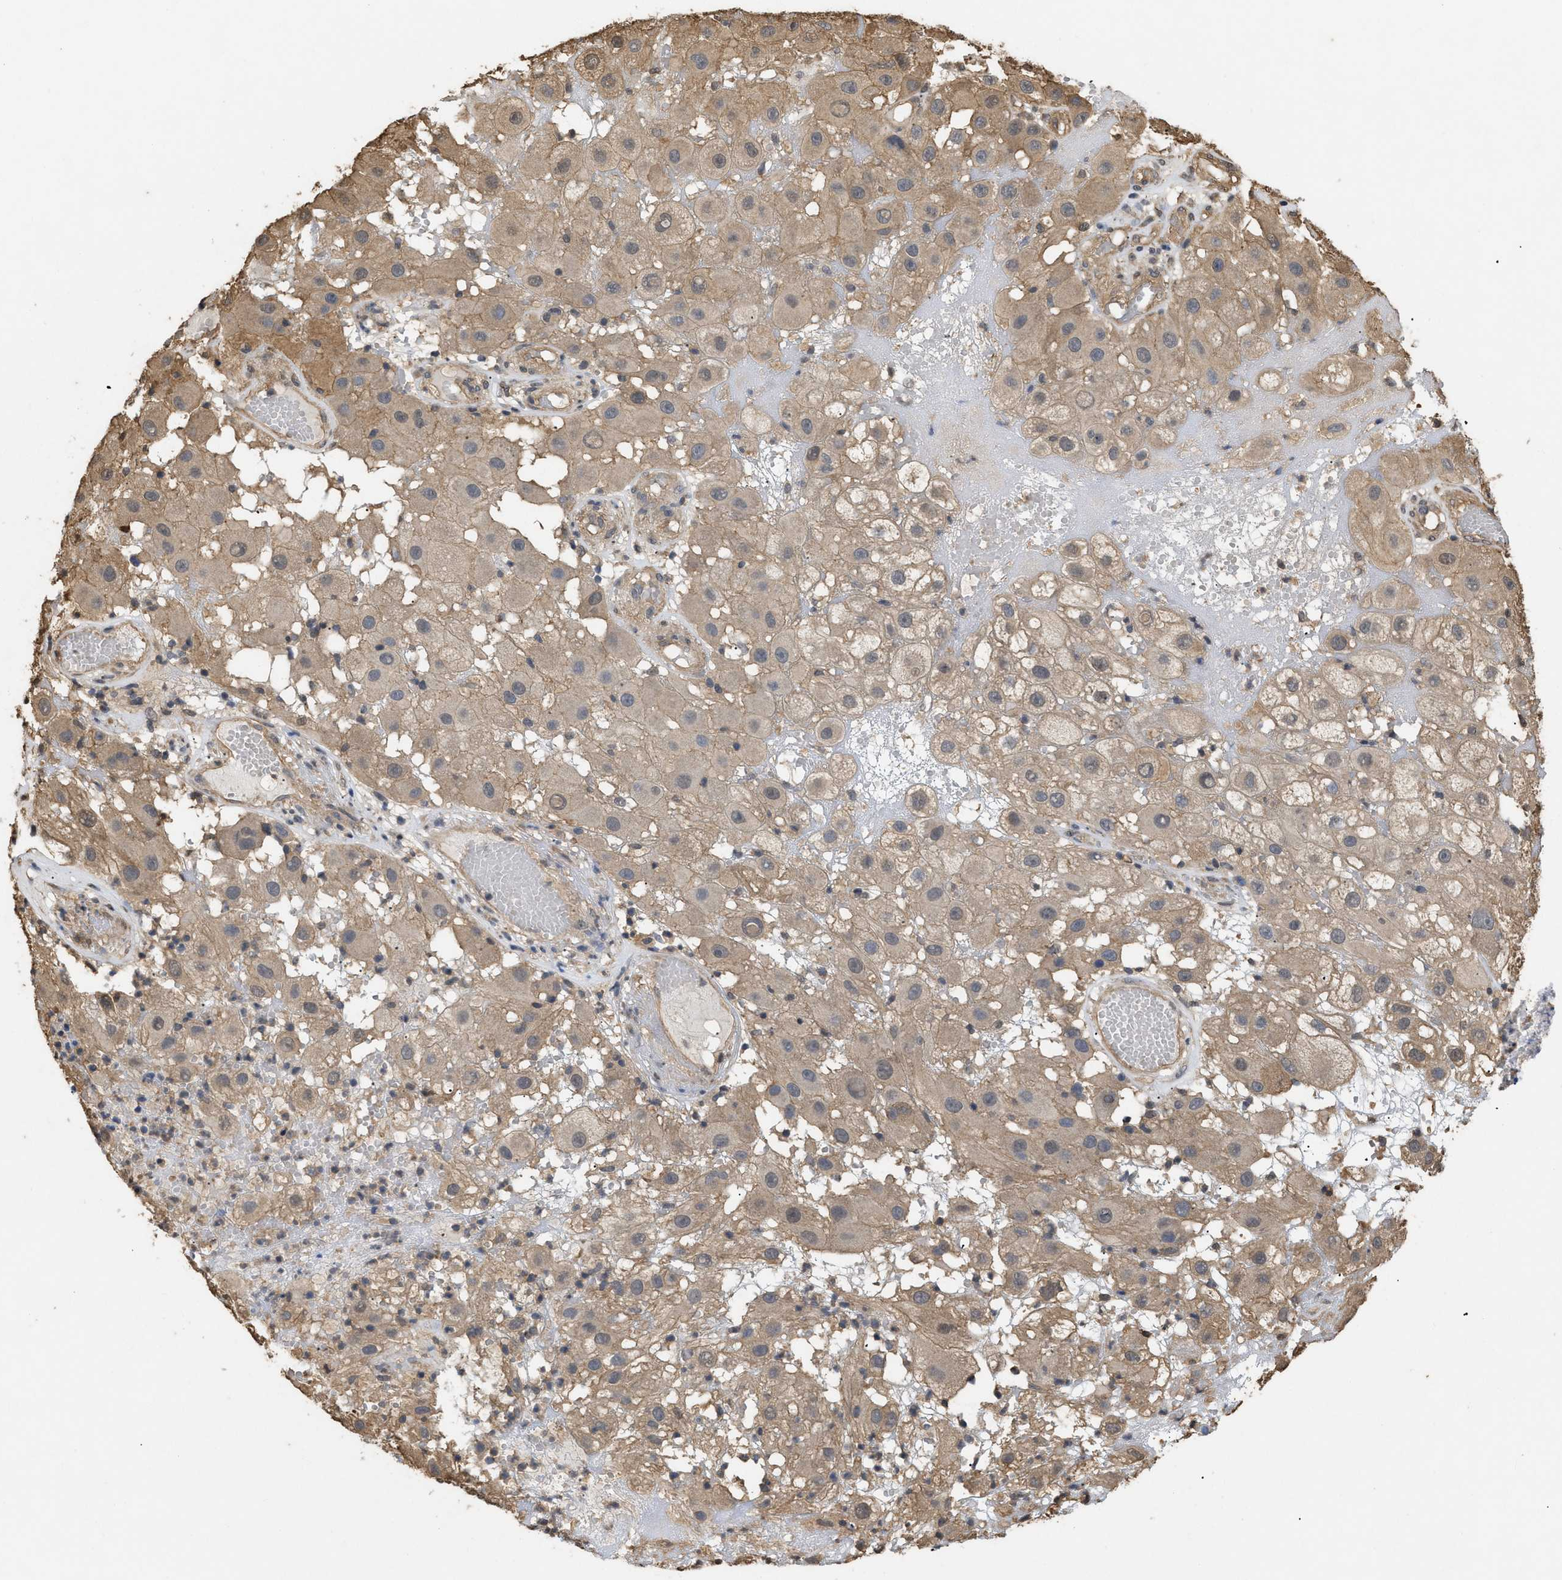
{"staining": {"intensity": "weak", "quantity": ">75%", "location": "cytoplasmic/membranous"}, "tissue": "melanoma", "cell_type": "Tumor cells", "image_type": "cancer", "snomed": [{"axis": "morphology", "description": "Malignant melanoma, NOS"}, {"axis": "topography", "description": "Skin"}], "caption": "This image exhibits immunohistochemistry staining of human melanoma, with low weak cytoplasmic/membranous staining in about >75% of tumor cells.", "gene": "CALM1", "patient": {"sex": "female", "age": 81}}